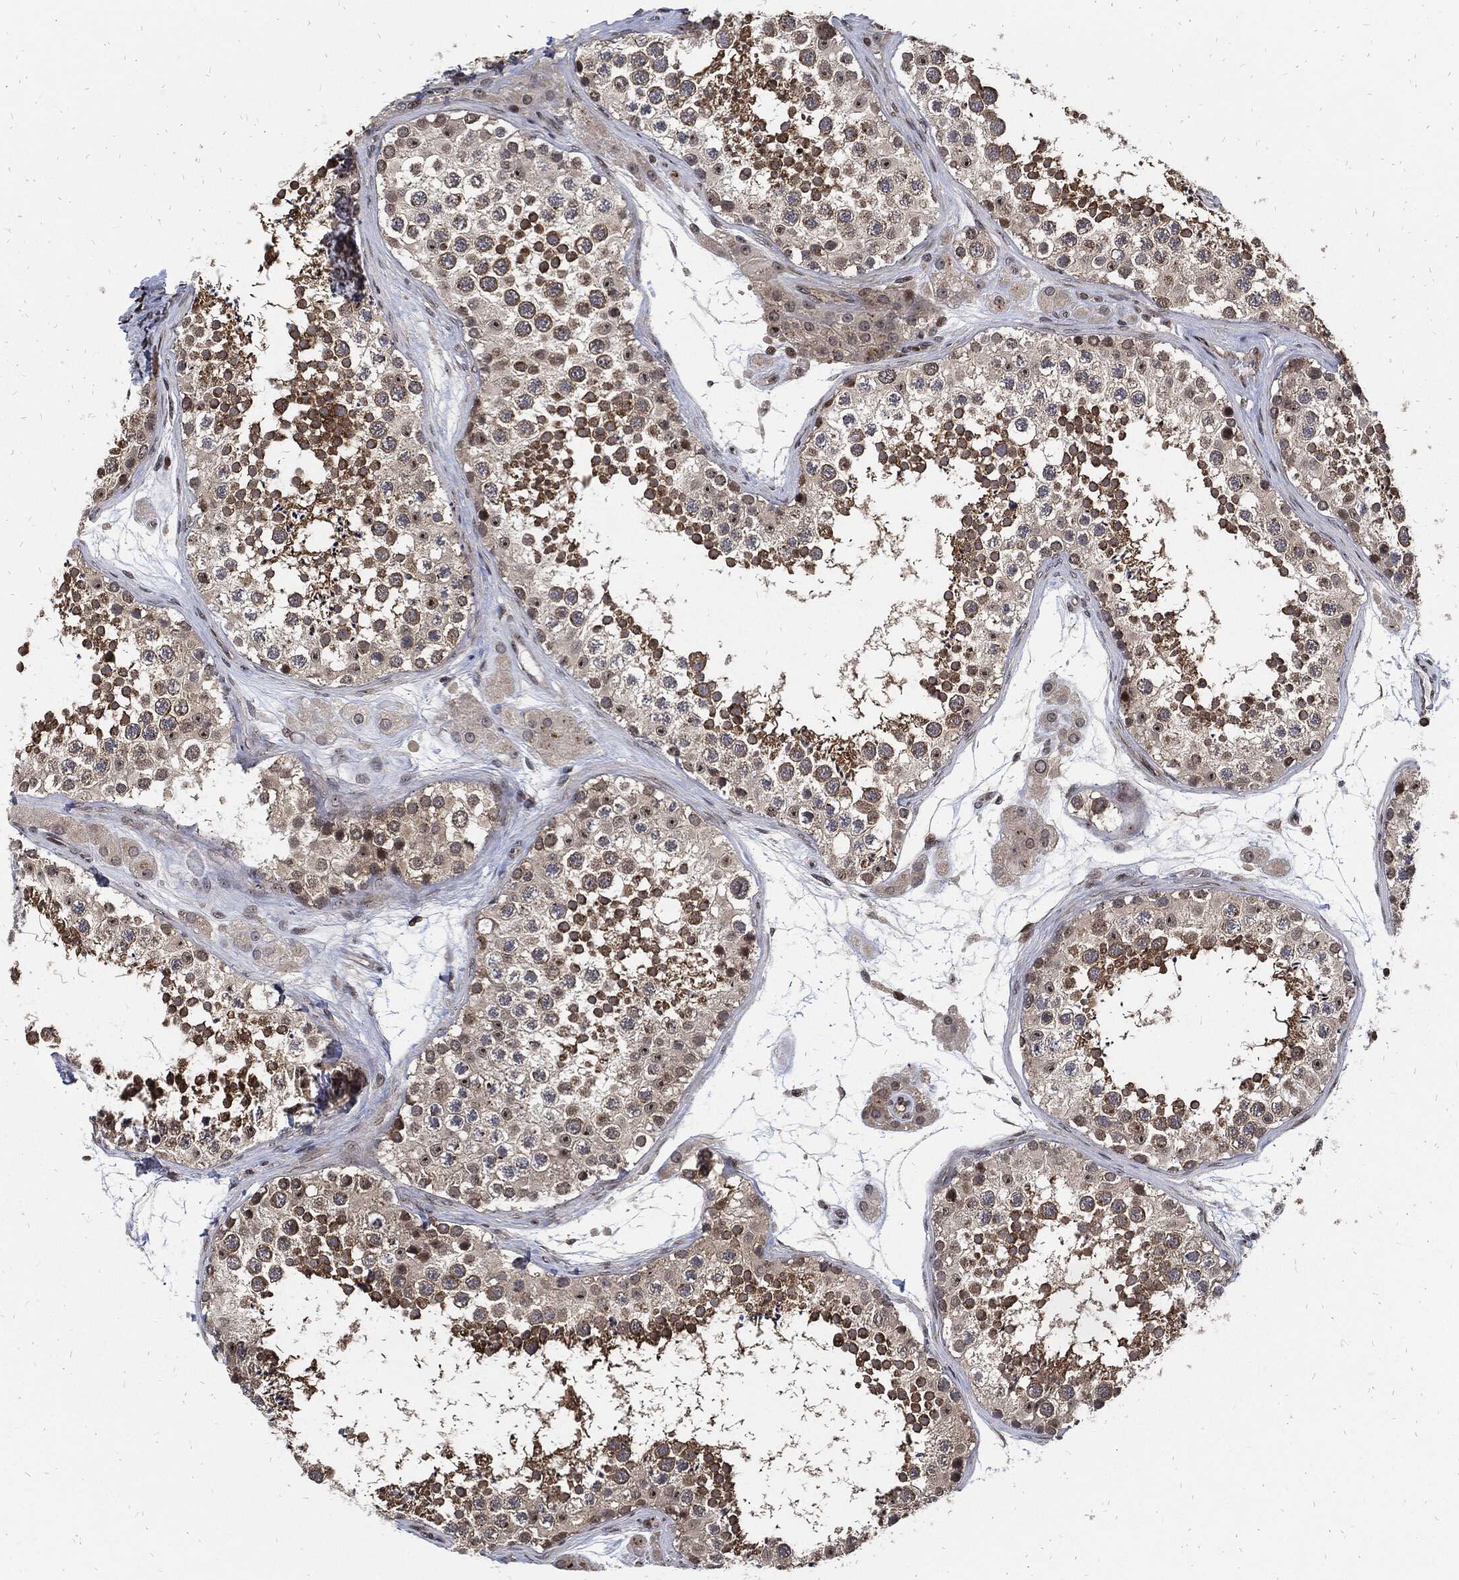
{"staining": {"intensity": "strong", "quantity": "25%-75%", "location": "cytoplasmic/membranous"}, "tissue": "testis", "cell_type": "Cells in seminiferous ducts", "image_type": "normal", "snomed": [{"axis": "morphology", "description": "Normal tissue, NOS"}, {"axis": "topography", "description": "Testis"}], "caption": "High-magnification brightfield microscopy of normal testis stained with DAB (brown) and counterstained with hematoxylin (blue). cells in seminiferous ducts exhibit strong cytoplasmic/membranous expression is appreciated in approximately25%-75% of cells. (brown staining indicates protein expression, while blue staining denotes nuclei).", "gene": "ZNF775", "patient": {"sex": "male", "age": 41}}